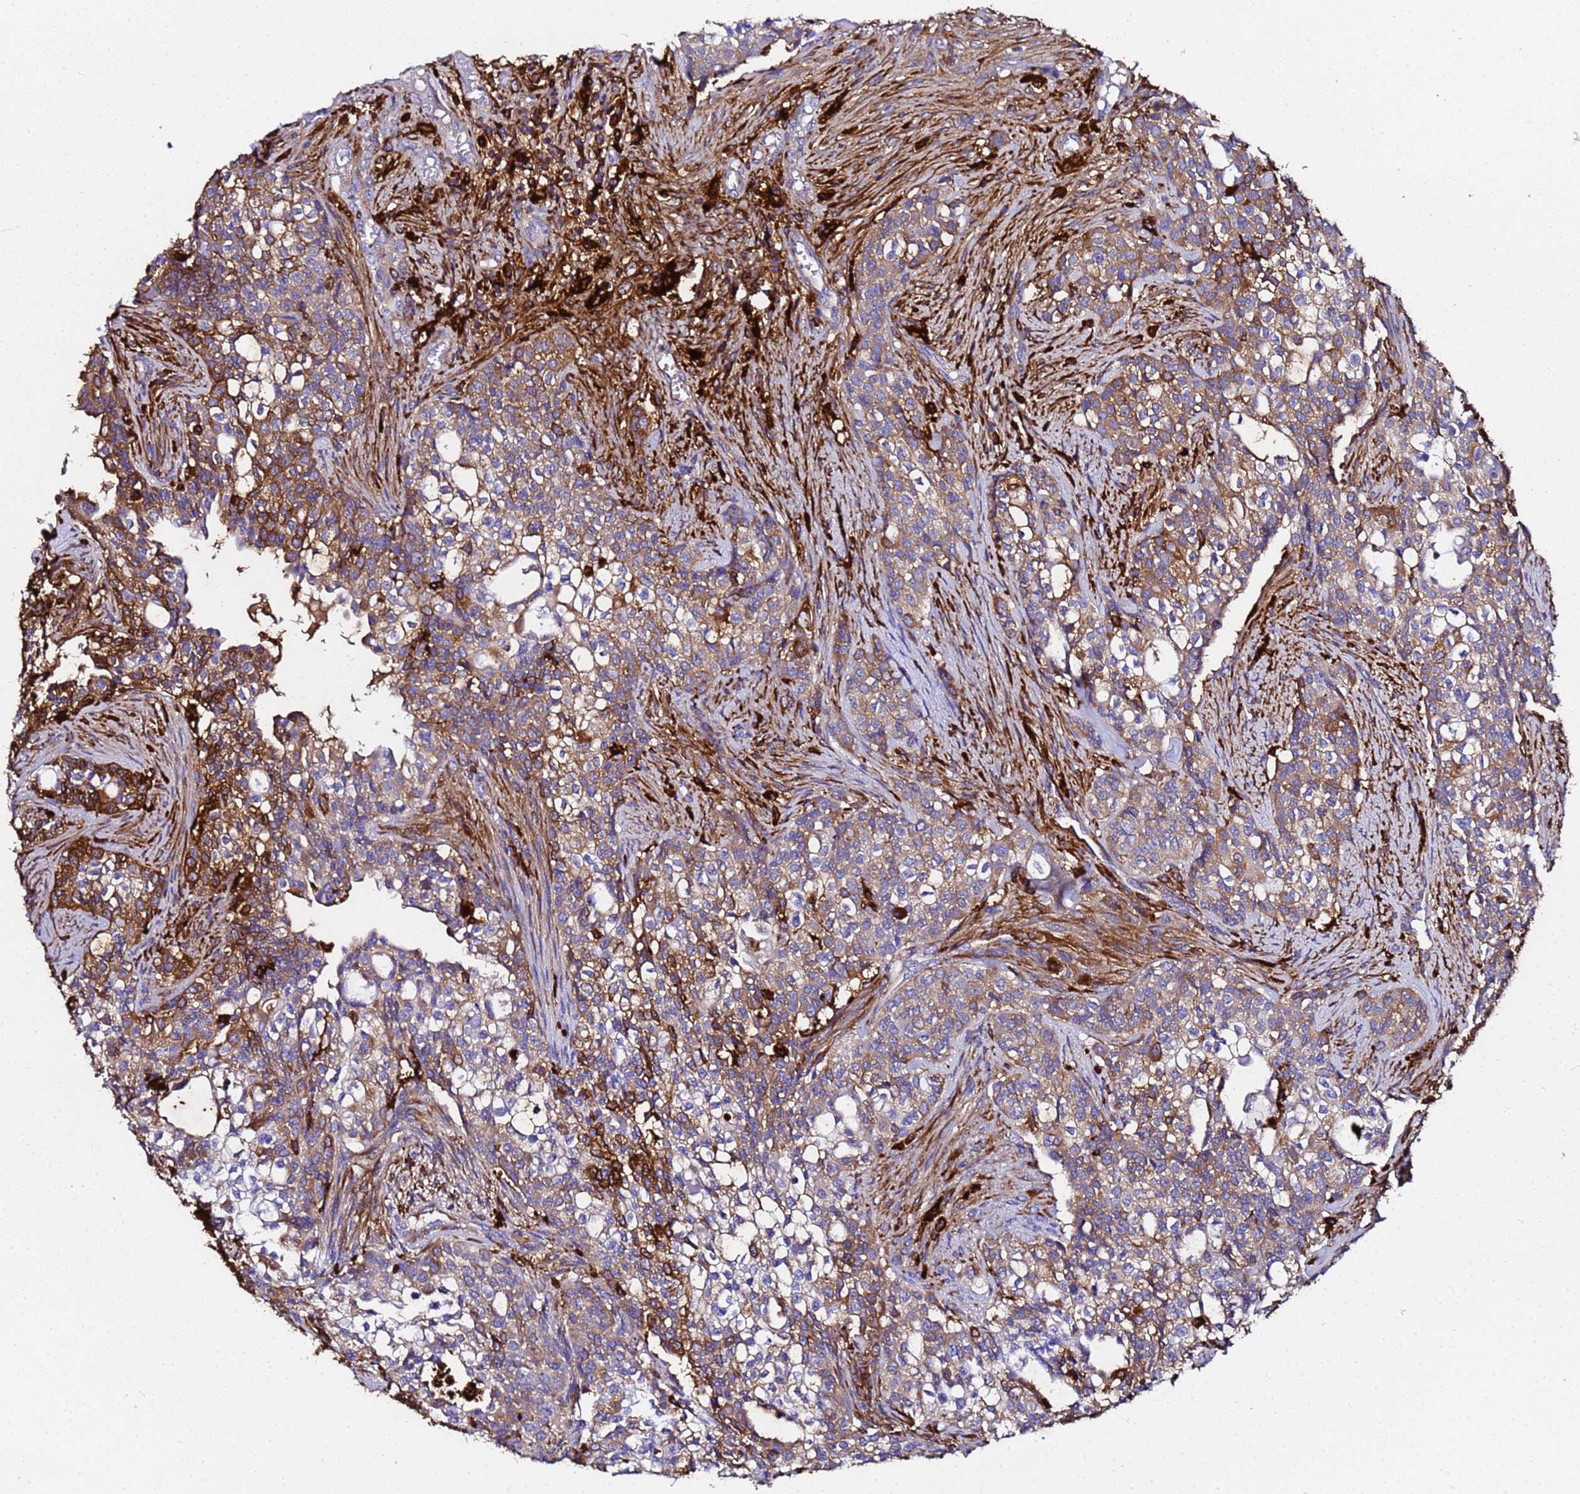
{"staining": {"intensity": "moderate", "quantity": ">75%", "location": "cytoplasmic/membranous"}, "tissue": "head and neck cancer", "cell_type": "Tumor cells", "image_type": "cancer", "snomed": [{"axis": "morphology", "description": "Adenocarcinoma, NOS"}, {"axis": "topography", "description": "Head-Neck"}], "caption": "Protein expression by immunohistochemistry (IHC) demonstrates moderate cytoplasmic/membranous expression in approximately >75% of tumor cells in head and neck adenocarcinoma.", "gene": "FTL", "patient": {"sex": "male", "age": 81}}